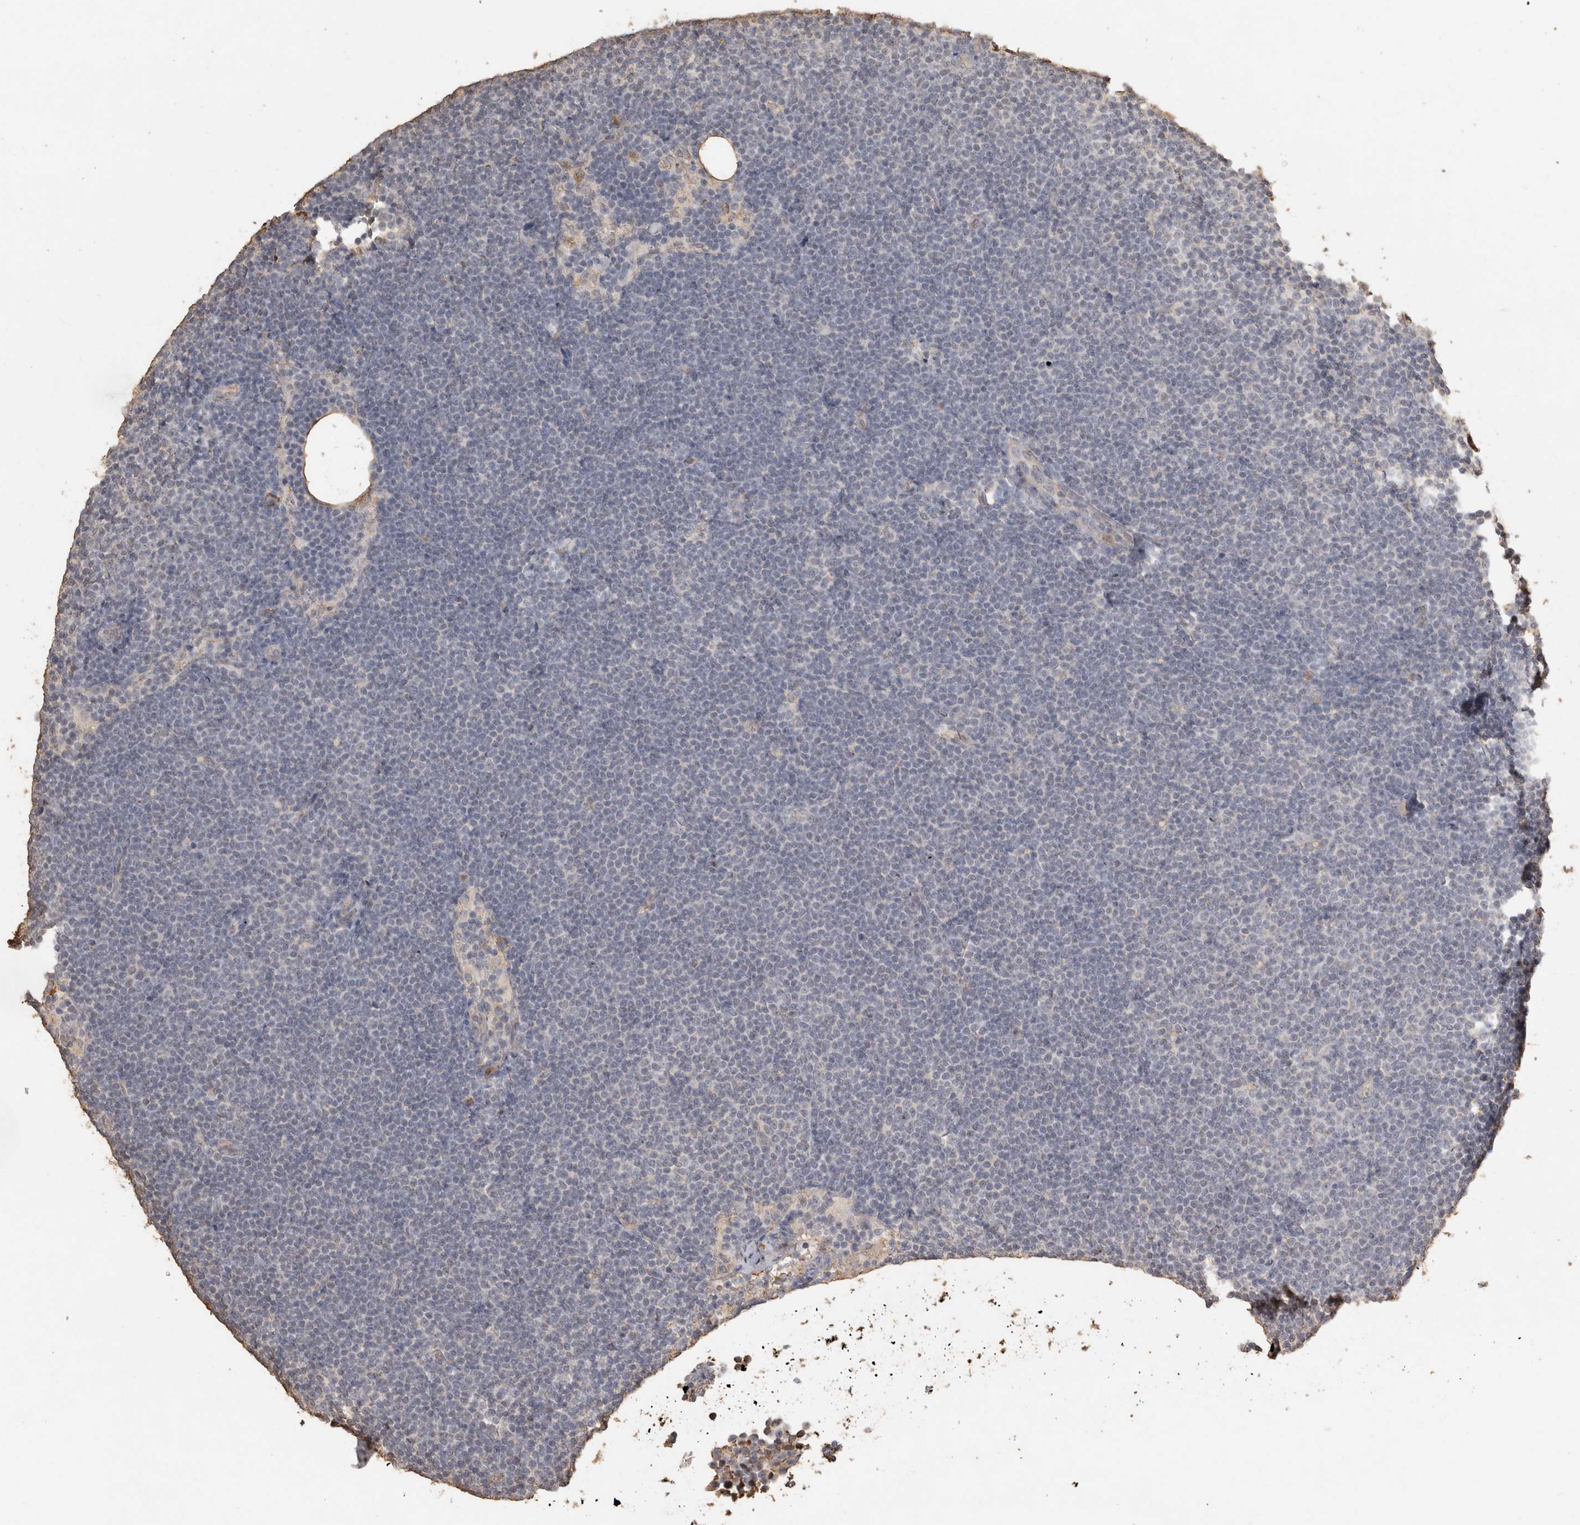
{"staining": {"intensity": "negative", "quantity": "none", "location": "none"}, "tissue": "lymphoma", "cell_type": "Tumor cells", "image_type": "cancer", "snomed": [{"axis": "morphology", "description": "Malignant lymphoma, non-Hodgkin's type, Low grade"}, {"axis": "topography", "description": "Lymph node"}], "caption": "IHC photomicrograph of human low-grade malignant lymphoma, non-Hodgkin's type stained for a protein (brown), which shows no expression in tumor cells.", "gene": "REPS2", "patient": {"sex": "female", "age": 53}}